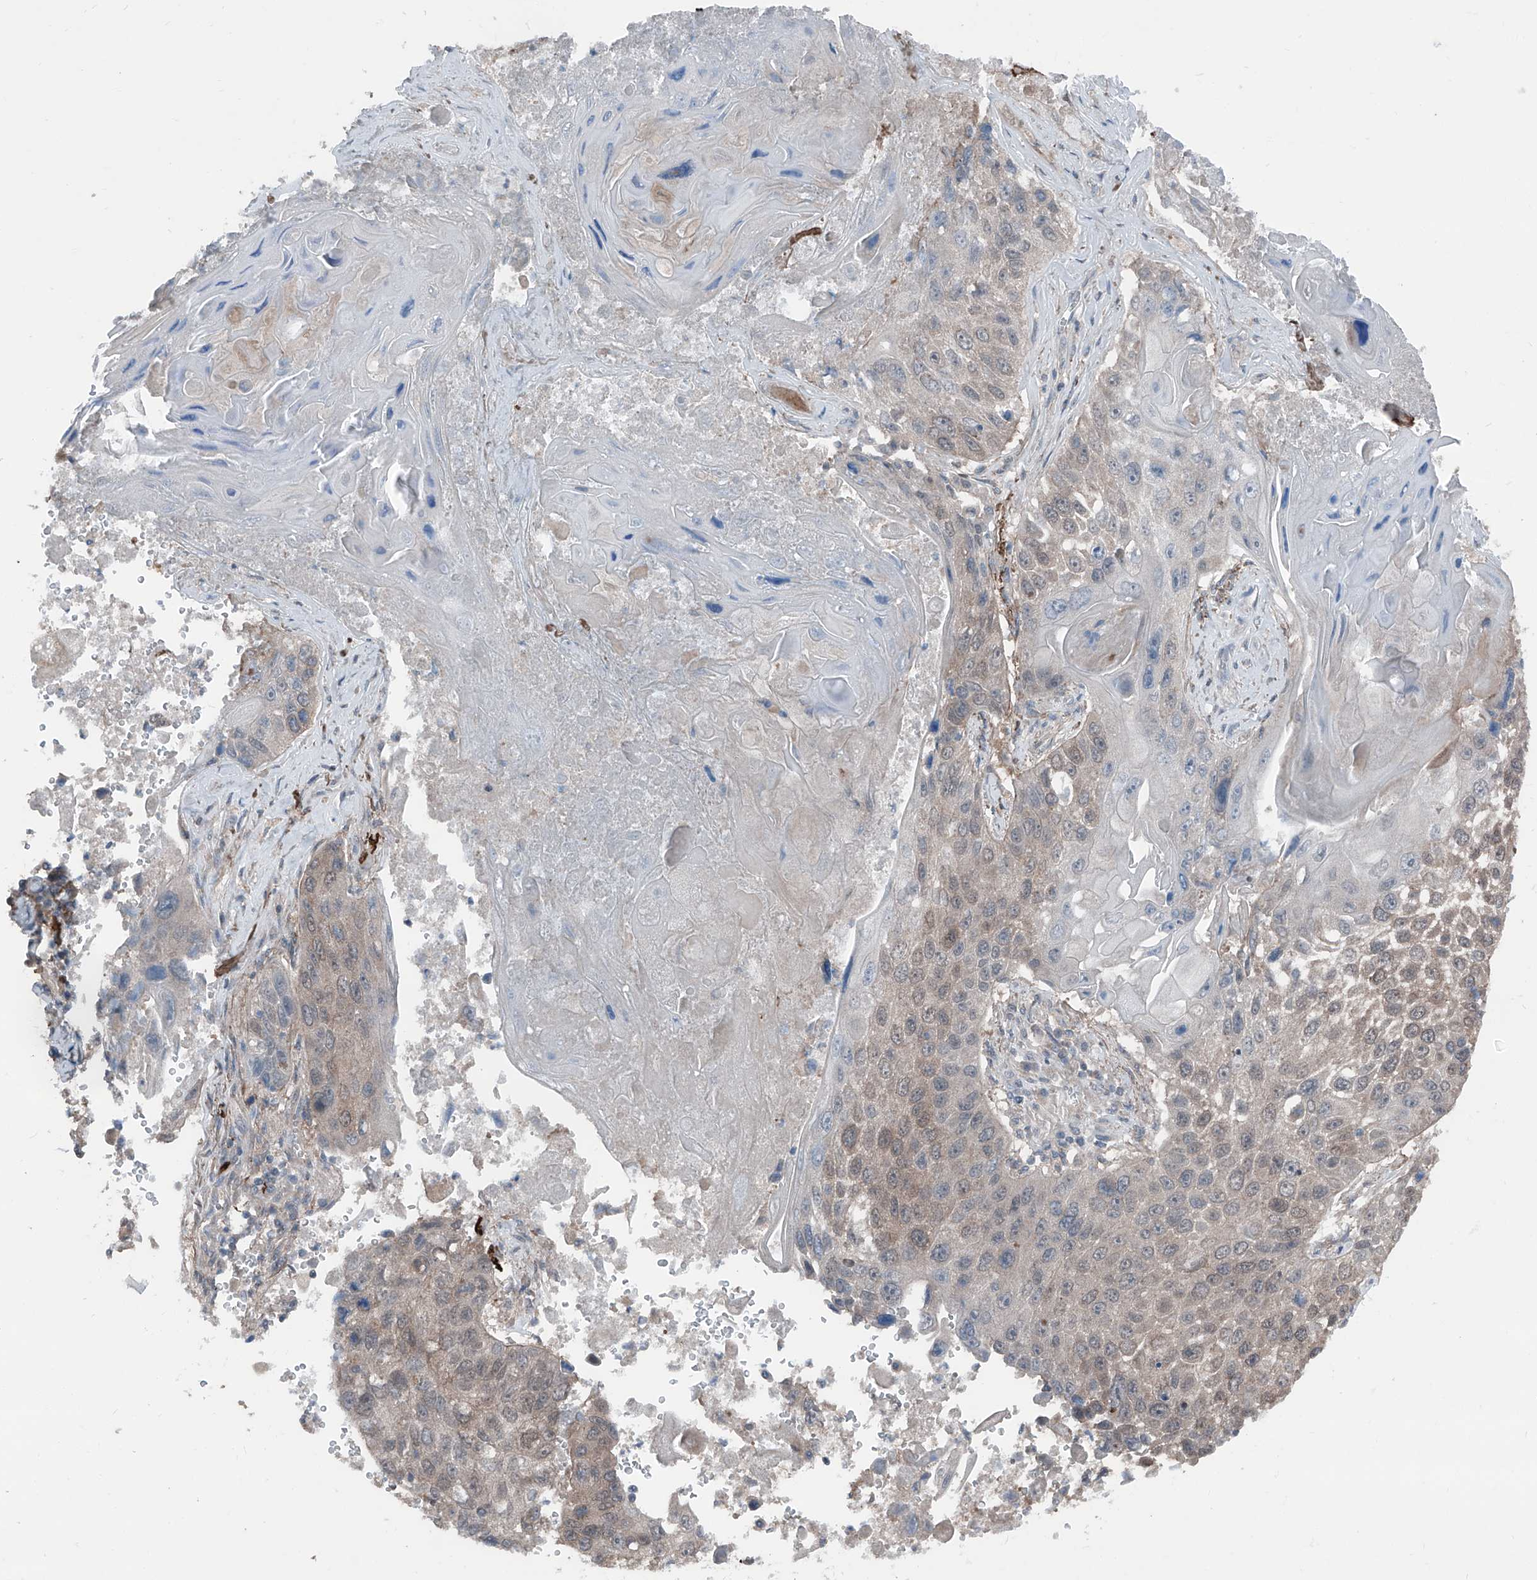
{"staining": {"intensity": "weak", "quantity": "25%-75%", "location": "cytoplasmic/membranous"}, "tissue": "lung cancer", "cell_type": "Tumor cells", "image_type": "cancer", "snomed": [{"axis": "morphology", "description": "Squamous cell carcinoma, NOS"}, {"axis": "topography", "description": "Lung"}], "caption": "DAB immunohistochemical staining of human lung cancer shows weak cytoplasmic/membranous protein staining in approximately 25%-75% of tumor cells.", "gene": "HSPB11", "patient": {"sex": "male", "age": 61}}